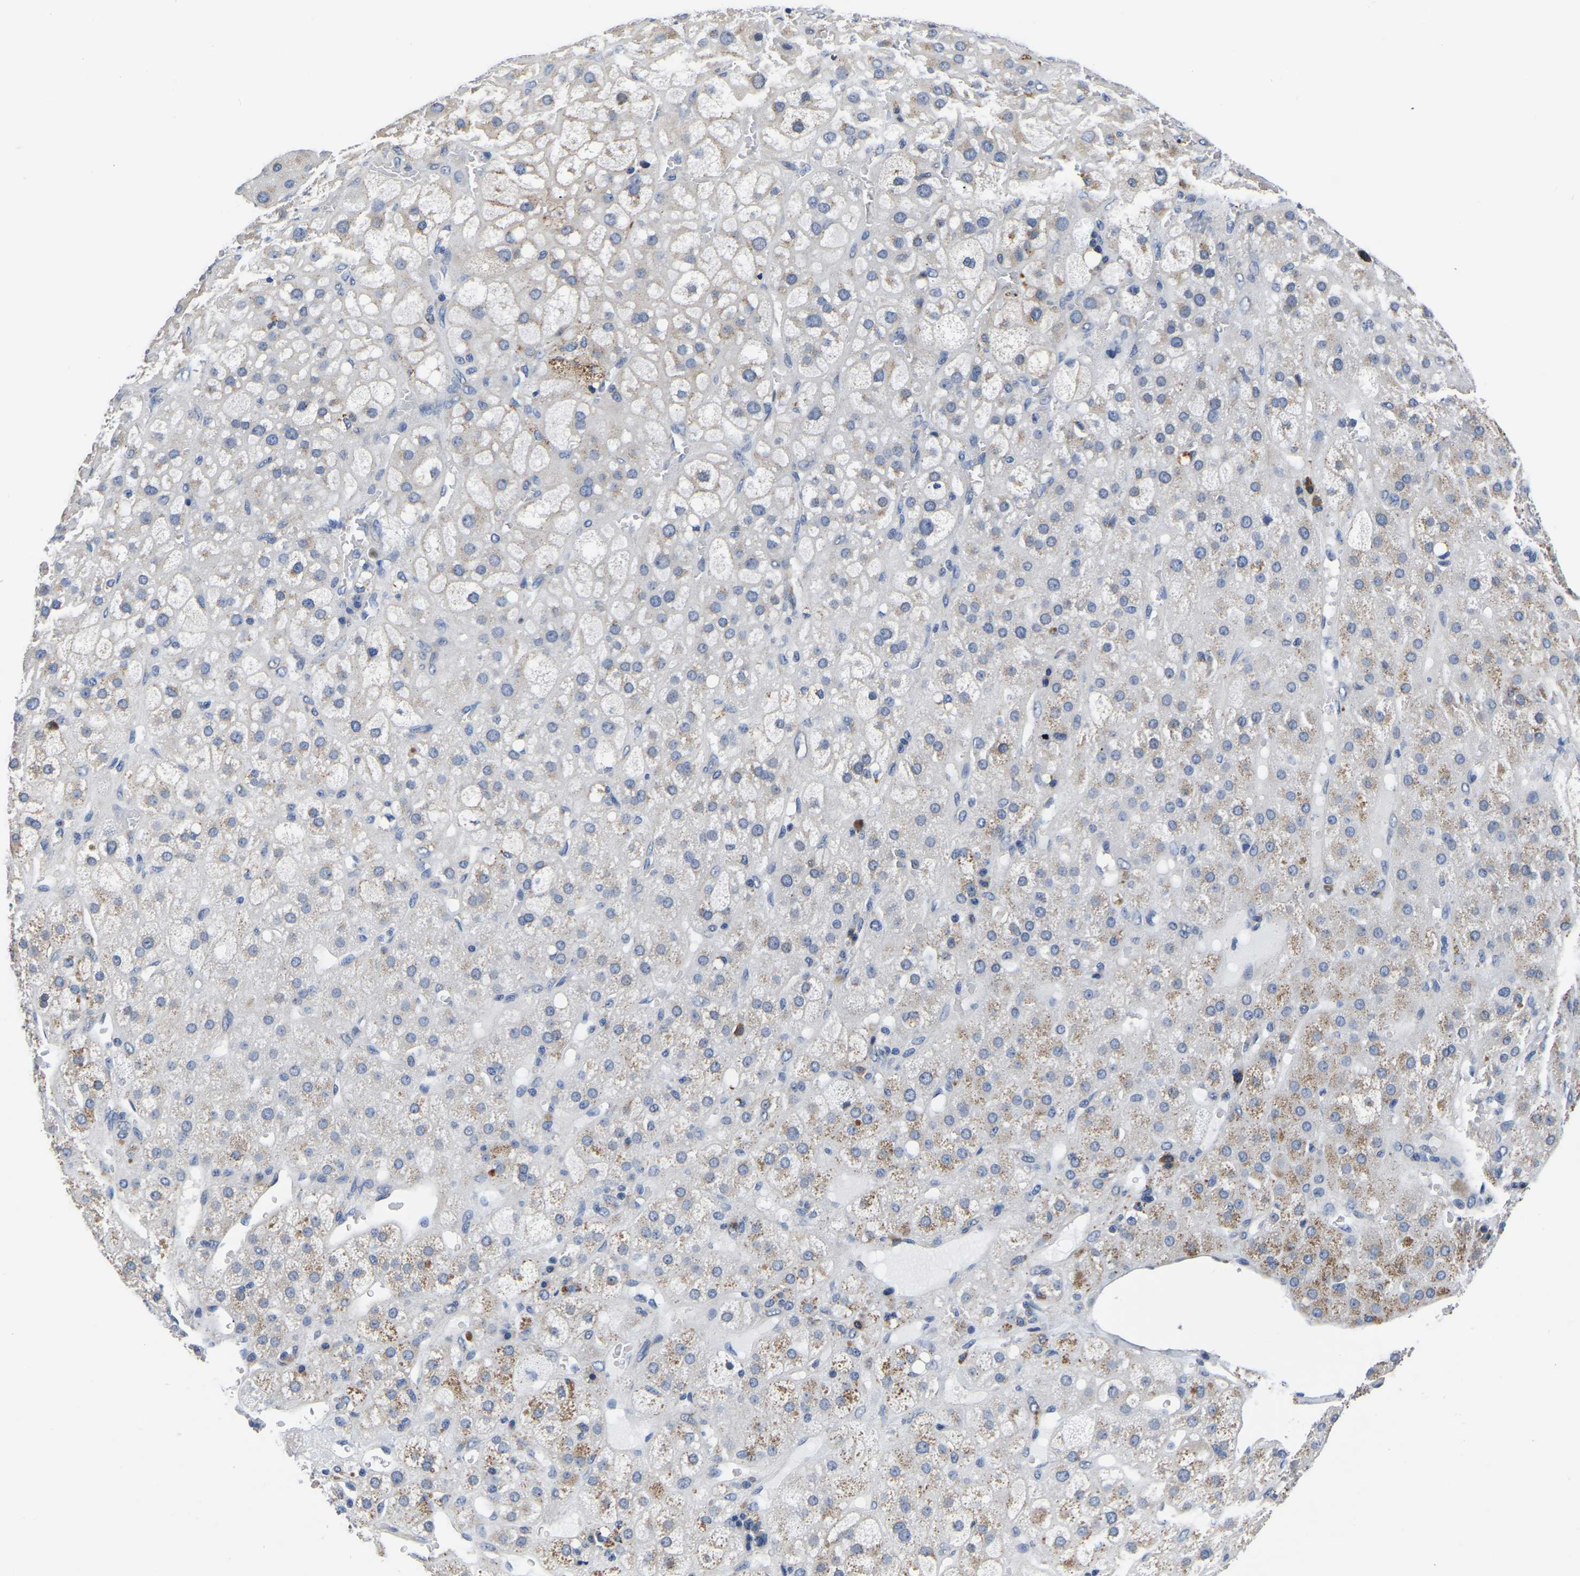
{"staining": {"intensity": "moderate", "quantity": "<25%", "location": "cytoplasmic/membranous"}, "tissue": "adrenal gland", "cell_type": "Glandular cells", "image_type": "normal", "snomed": [{"axis": "morphology", "description": "Normal tissue, NOS"}, {"axis": "topography", "description": "Adrenal gland"}], "caption": "Immunohistochemistry histopathology image of normal adrenal gland: human adrenal gland stained using immunohistochemistry demonstrates low levels of moderate protein expression localized specifically in the cytoplasmic/membranous of glandular cells, appearing as a cytoplasmic/membranous brown color.", "gene": "PDLIM7", "patient": {"sex": "female", "age": 47}}